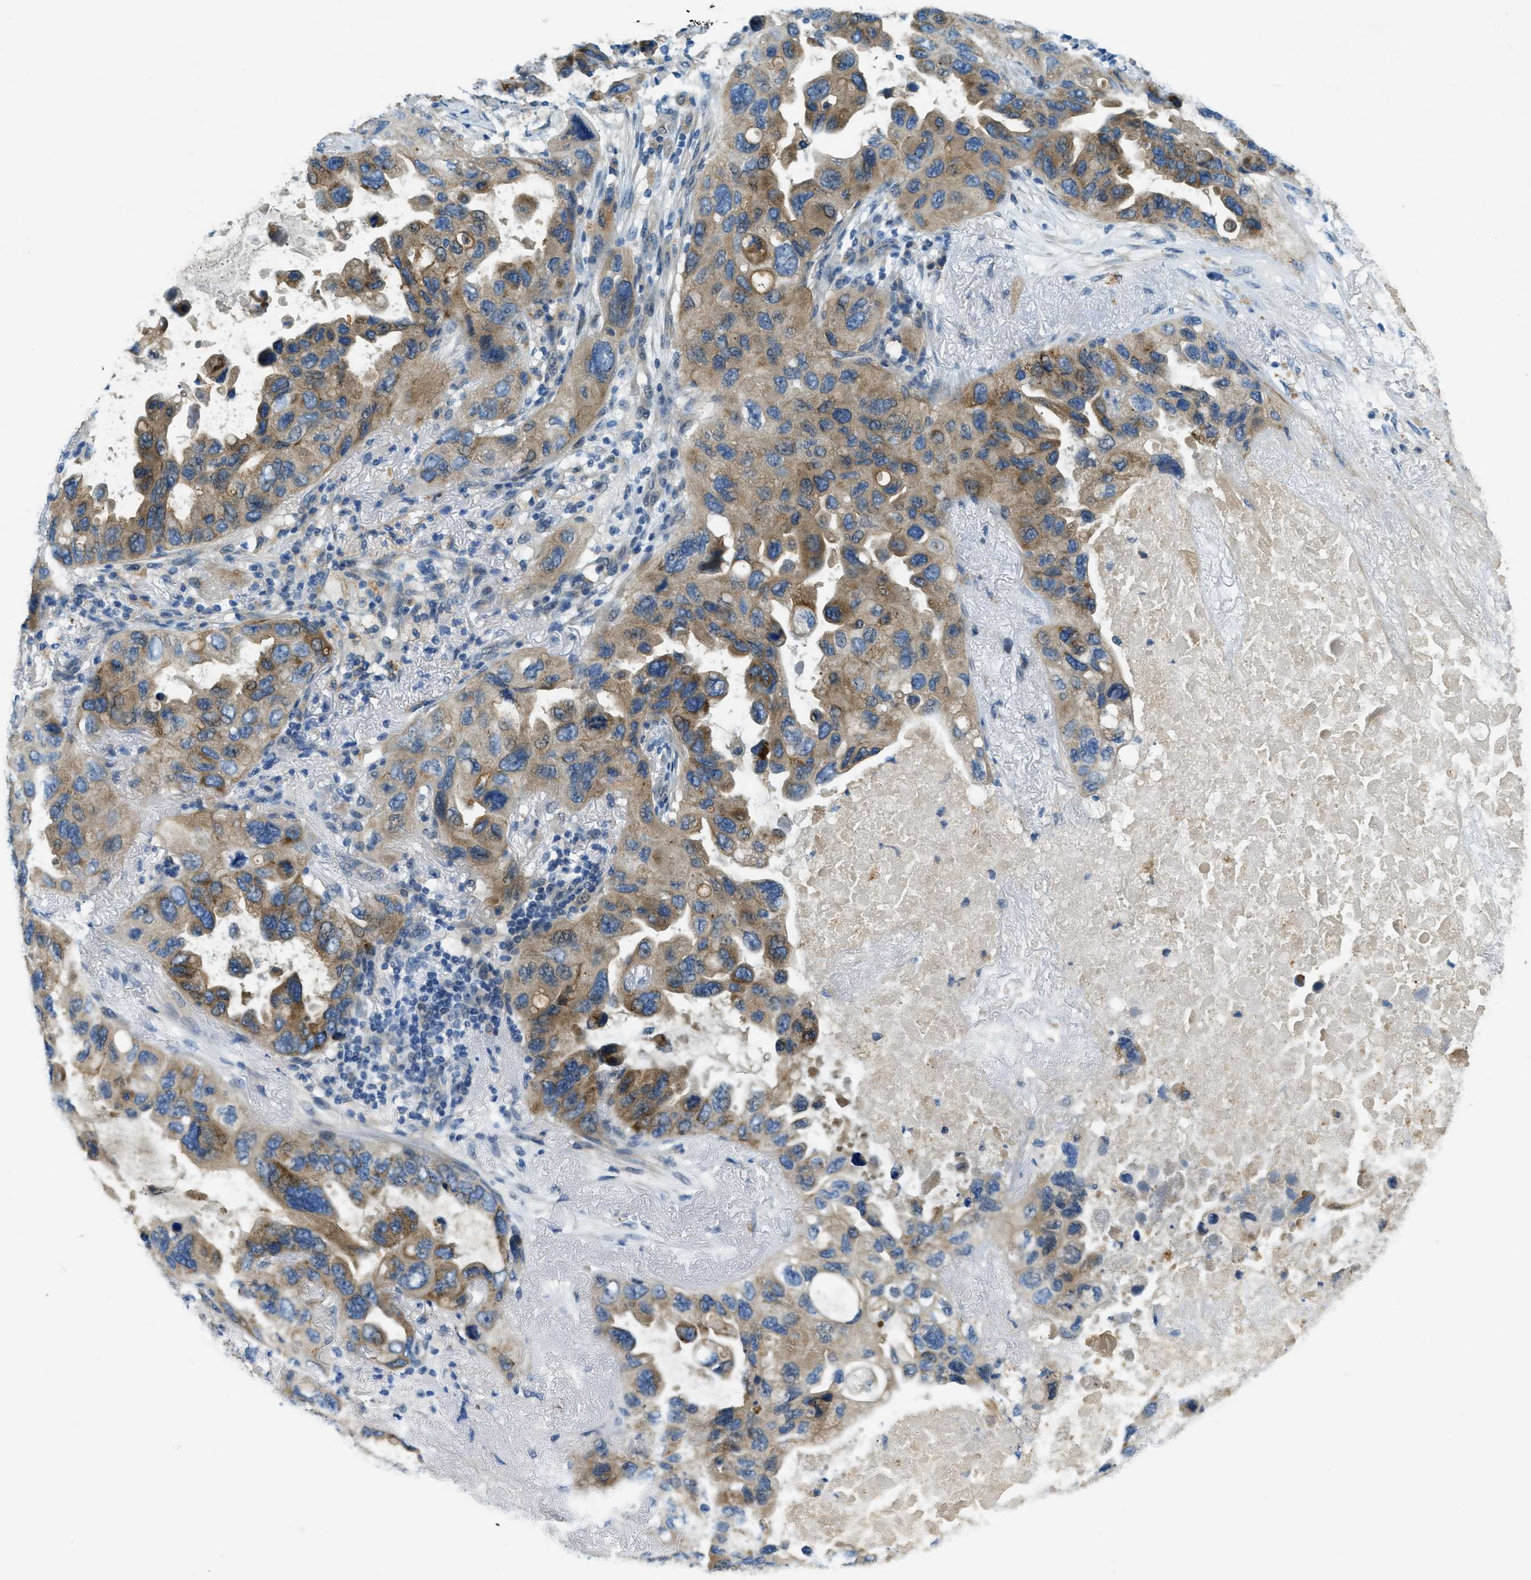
{"staining": {"intensity": "moderate", "quantity": ">75%", "location": "cytoplasmic/membranous"}, "tissue": "lung cancer", "cell_type": "Tumor cells", "image_type": "cancer", "snomed": [{"axis": "morphology", "description": "Squamous cell carcinoma, NOS"}, {"axis": "topography", "description": "Lung"}], "caption": "A histopathology image of lung squamous cell carcinoma stained for a protein demonstrates moderate cytoplasmic/membranous brown staining in tumor cells. (Stains: DAB in brown, nuclei in blue, Microscopy: brightfield microscopy at high magnification).", "gene": "SNX14", "patient": {"sex": "female", "age": 73}}